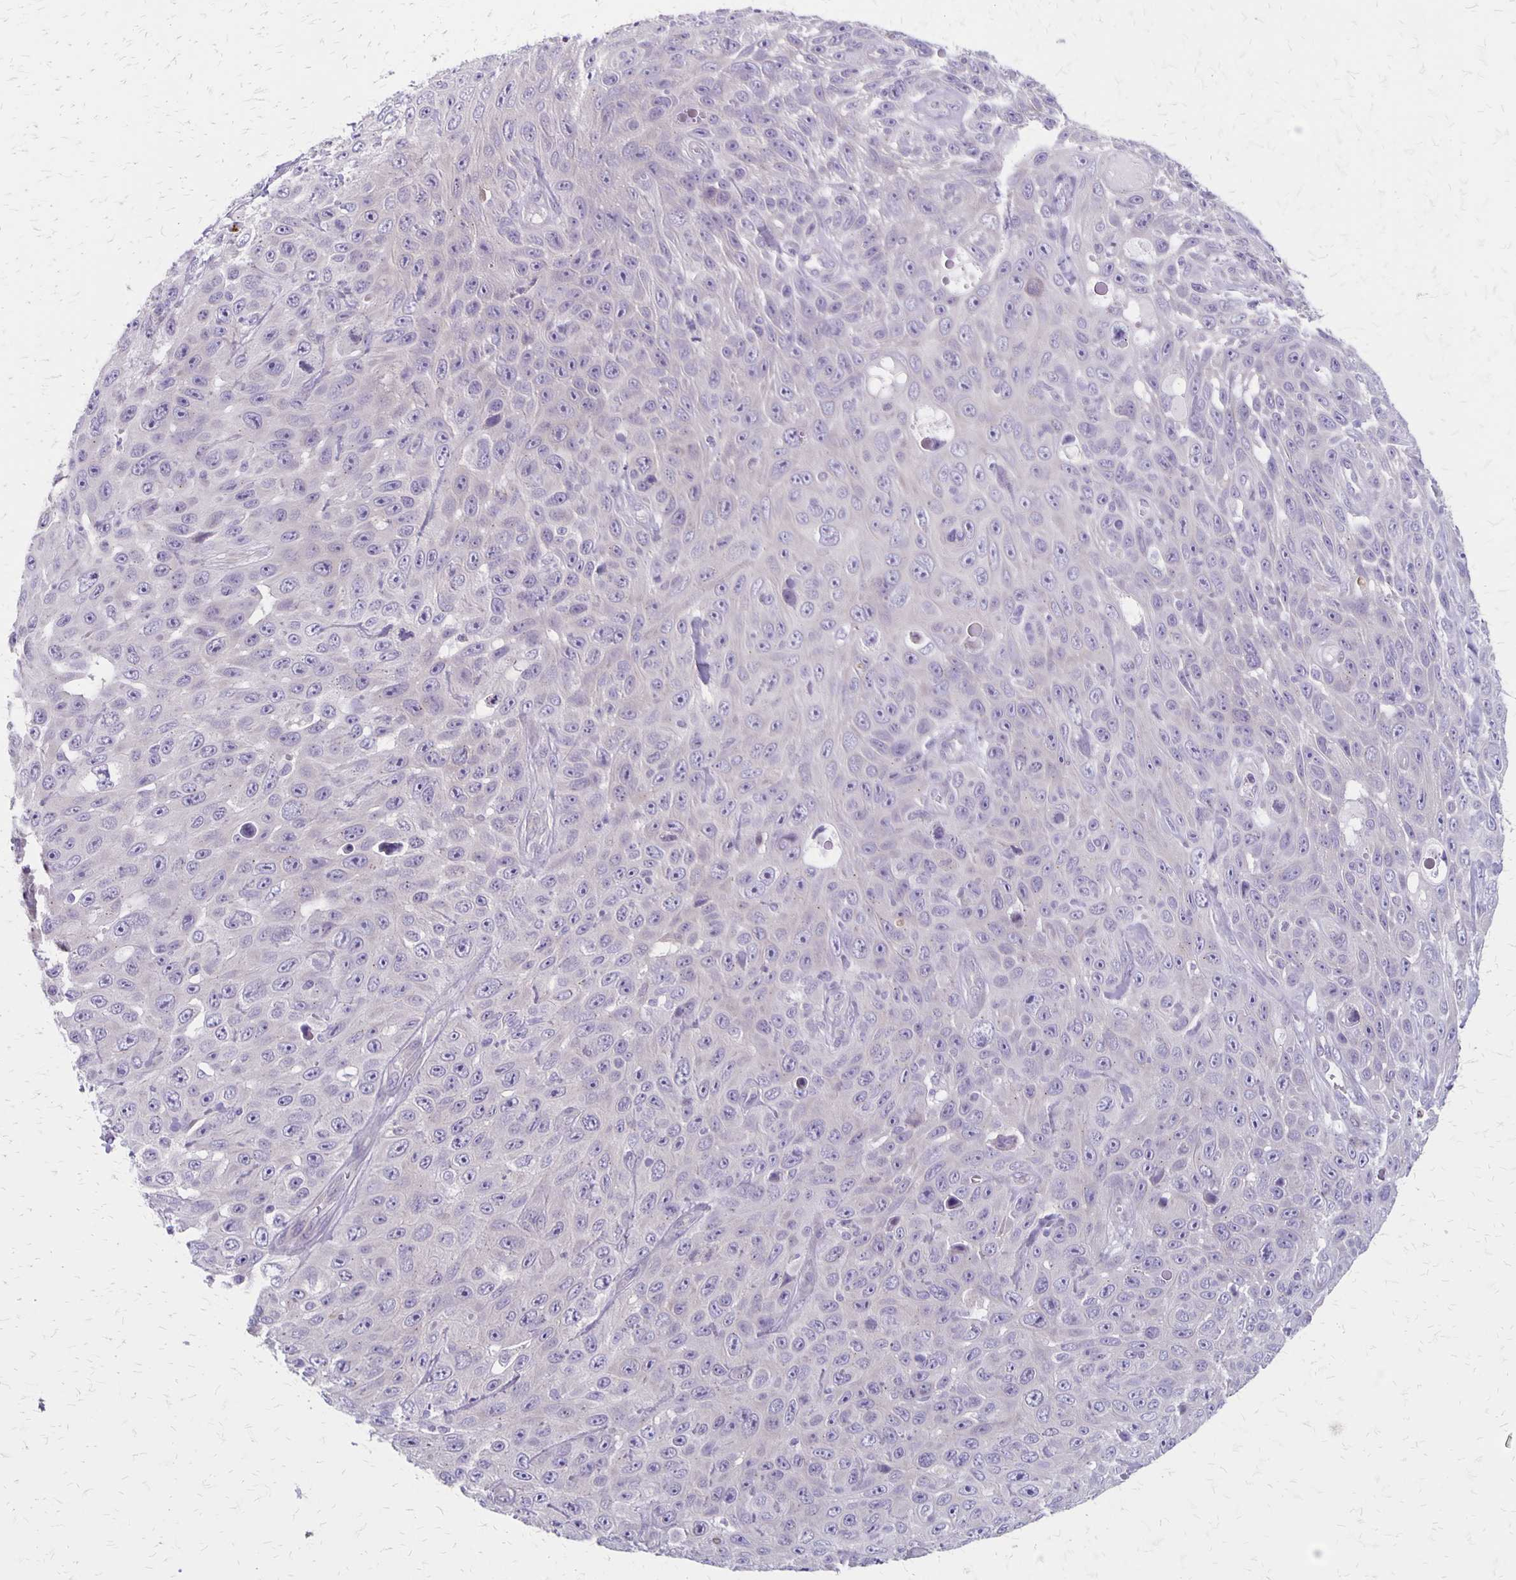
{"staining": {"intensity": "negative", "quantity": "none", "location": "none"}, "tissue": "skin cancer", "cell_type": "Tumor cells", "image_type": "cancer", "snomed": [{"axis": "morphology", "description": "Squamous cell carcinoma, NOS"}, {"axis": "topography", "description": "Skin"}], "caption": "Immunohistochemistry (IHC) histopathology image of human skin squamous cell carcinoma stained for a protein (brown), which demonstrates no staining in tumor cells. Nuclei are stained in blue.", "gene": "HOMER1", "patient": {"sex": "male", "age": 82}}